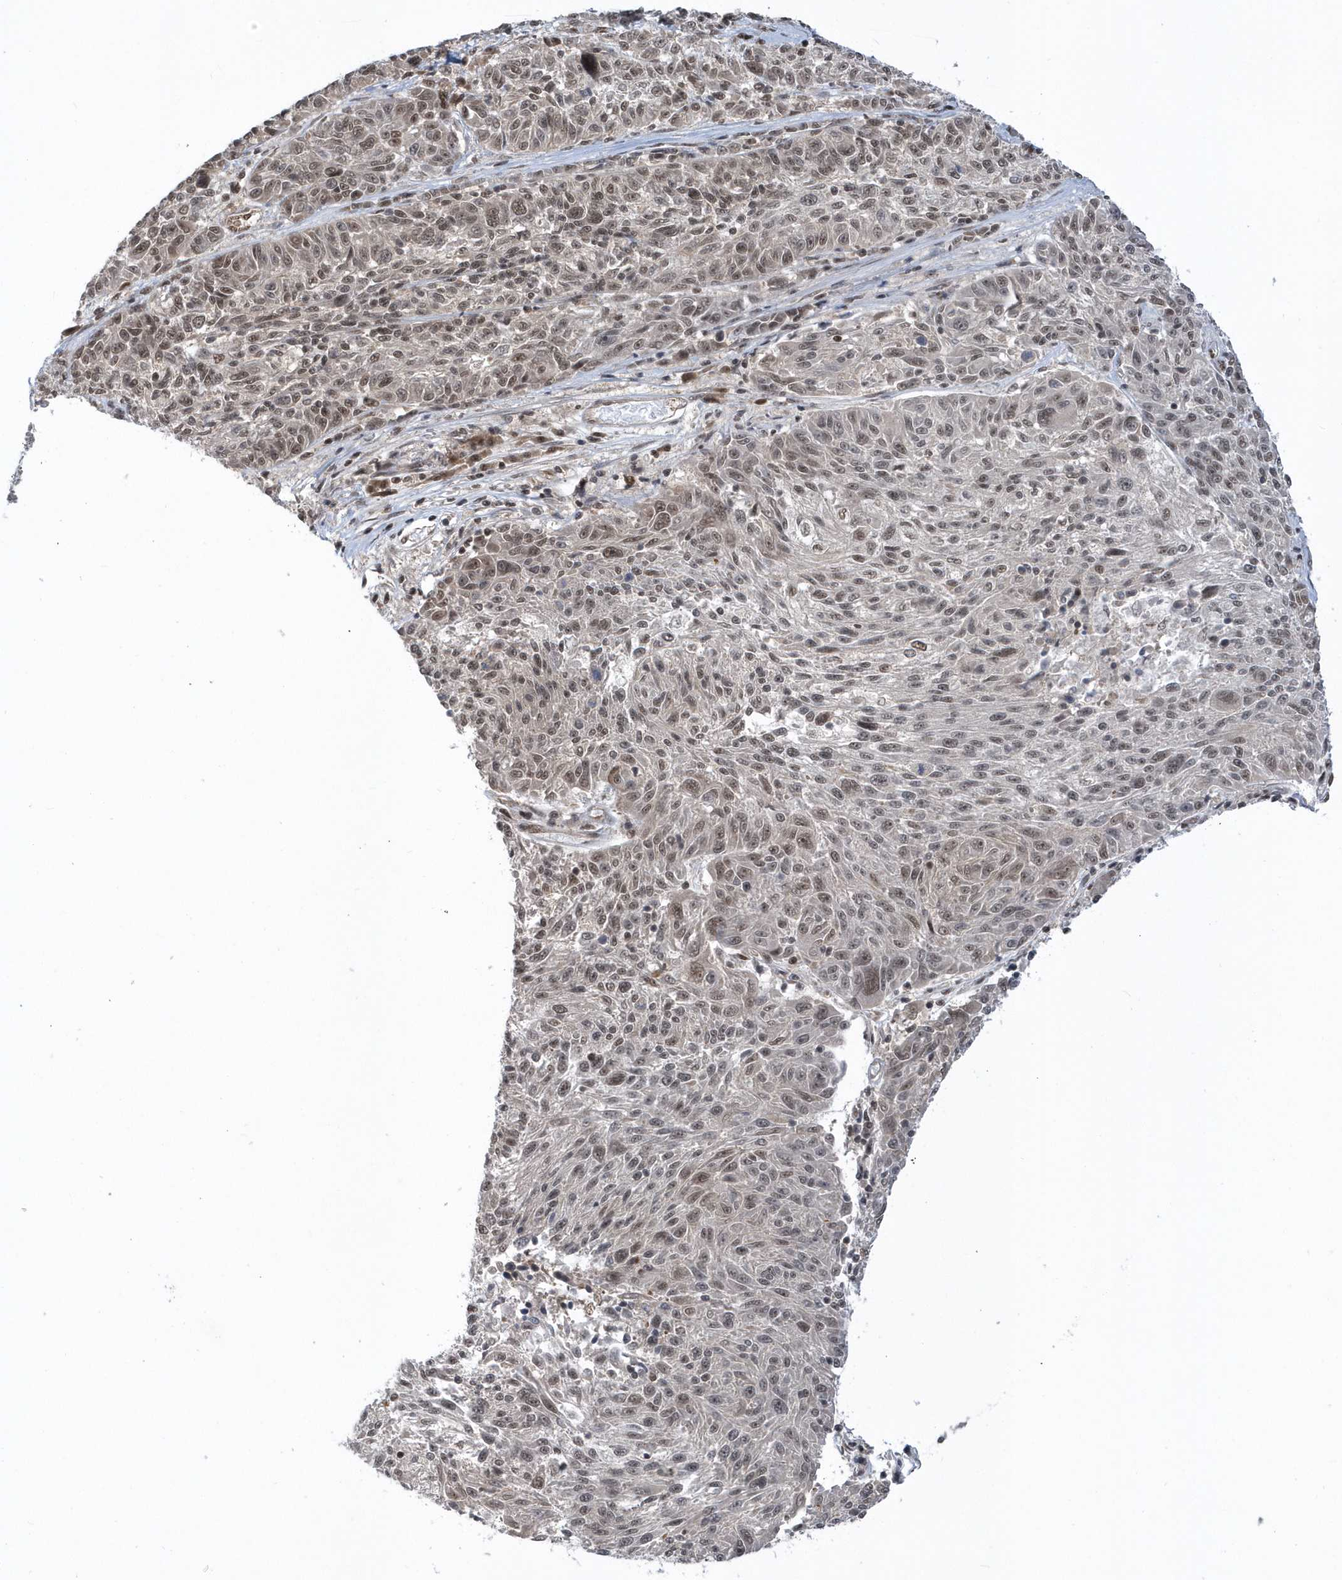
{"staining": {"intensity": "moderate", "quantity": ">75%", "location": "nuclear"}, "tissue": "melanoma", "cell_type": "Tumor cells", "image_type": "cancer", "snomed": [{"axis": "morphology", "description": "Malignant melanoma, NOS"}, {"axis": "topography", "description": "Skin"}], "caption": "DAB immunohistochemical staining of melanoma shows moderate nuclear protein positivity in approximately >75% of tumor cells. The staining was performed using DAB (3,3'-diaminobenzidine) to visualize the protein expression in brown, while the nuclei were stained in blue with hematoxylin (Magnification: 20x).", "gene": "SEPHS1", "patient": {"sex": "male", "age": 53}}